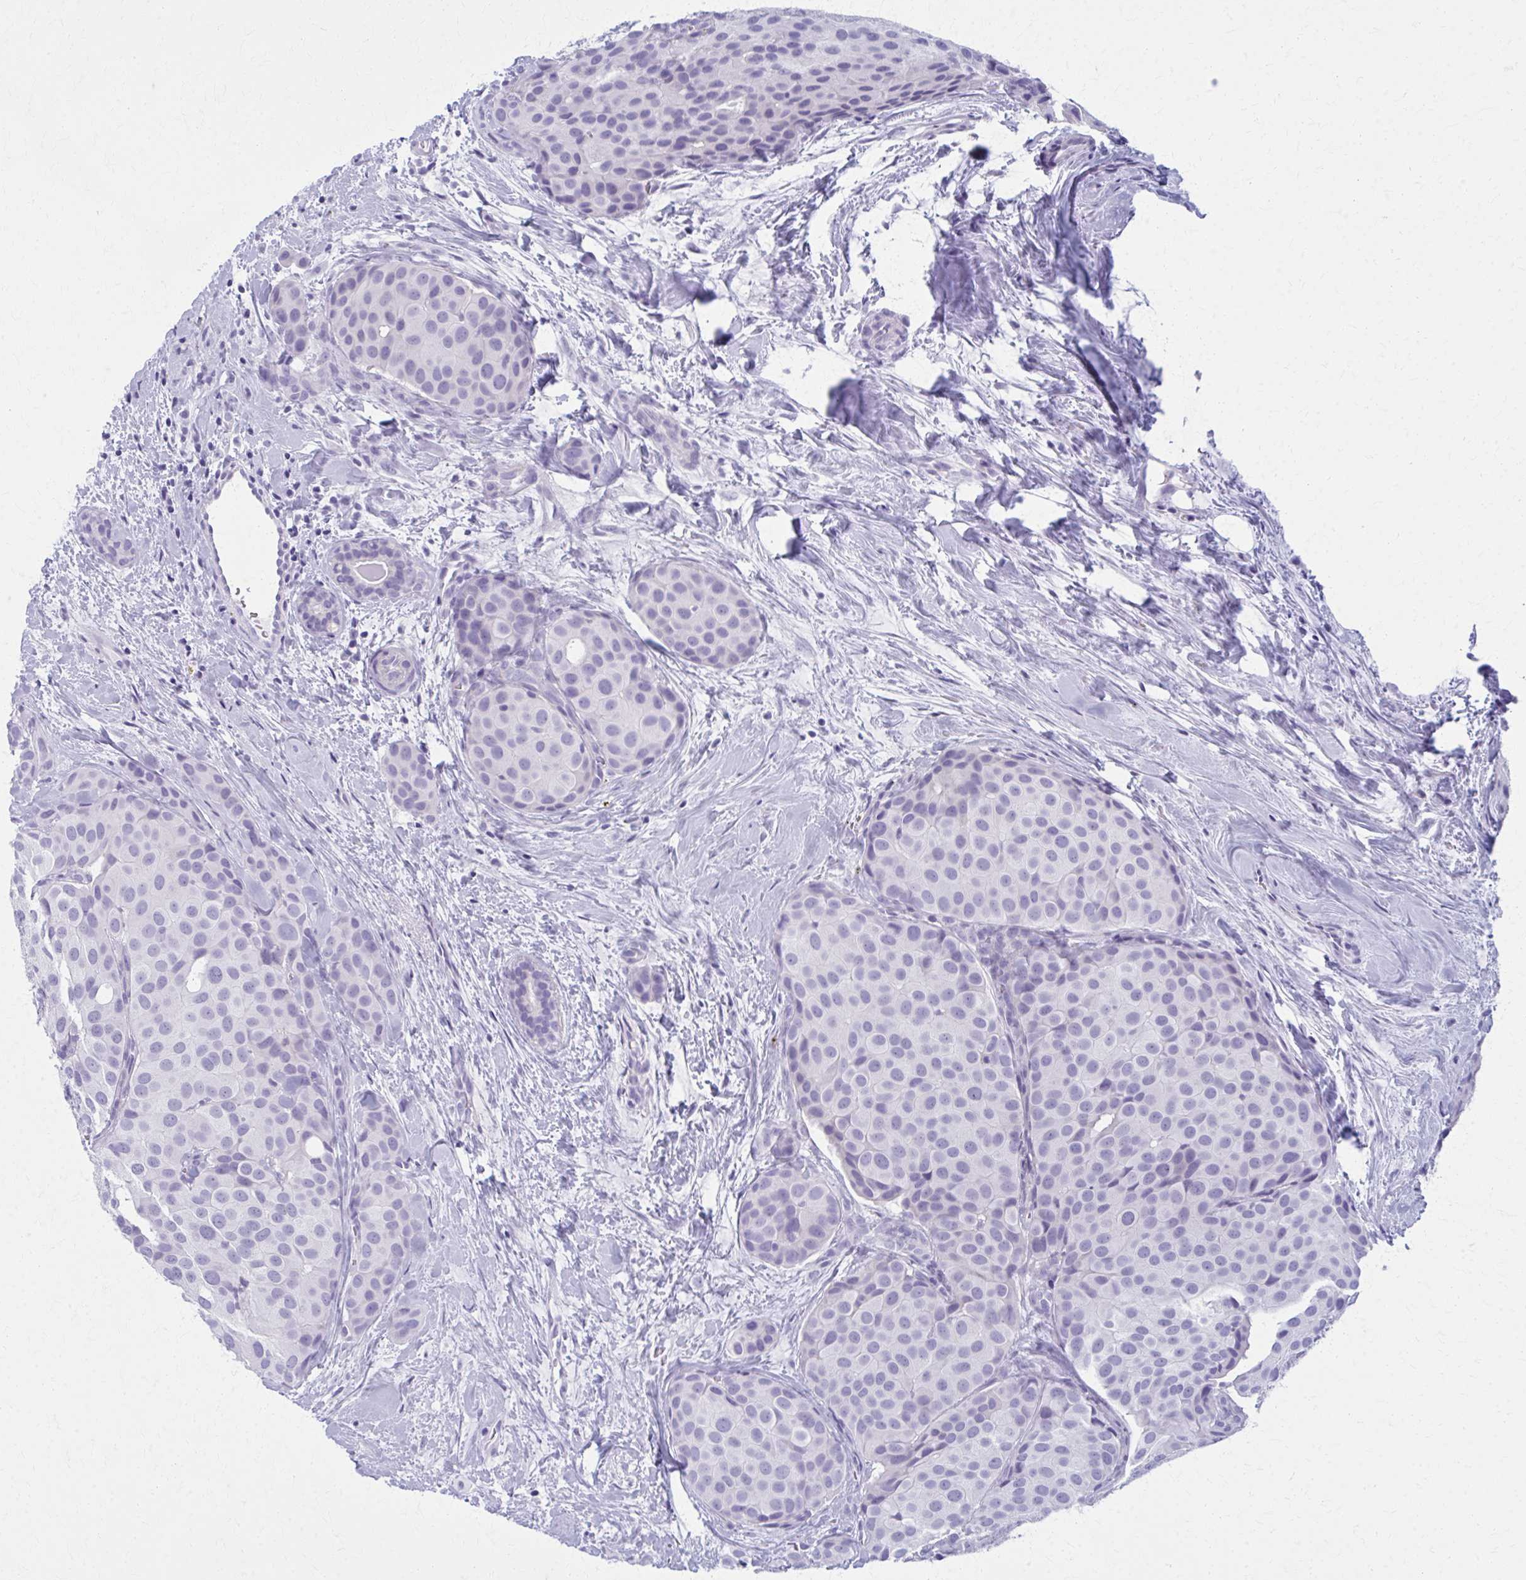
{"staining": {"intensity": "negative", "quantity": "none", "location": "none"}, "tissue": "breast cancer", "cell_type": "Tumor cells", "image_type": "cancer", "snomed": [{"axis": "morphology", "description": "Duct carcinoma"}, {"axis": "topography", "description": "Breast"}], "caption": "A micrograph of human infiltrating ductal carcinoma (breast) is negative for staining in tumor cells. (DAB IHC visualized using brightfield microscopy, high magnification).", "gene": "MPLKIP", "patient": {"sex": "female", "age": 70}}